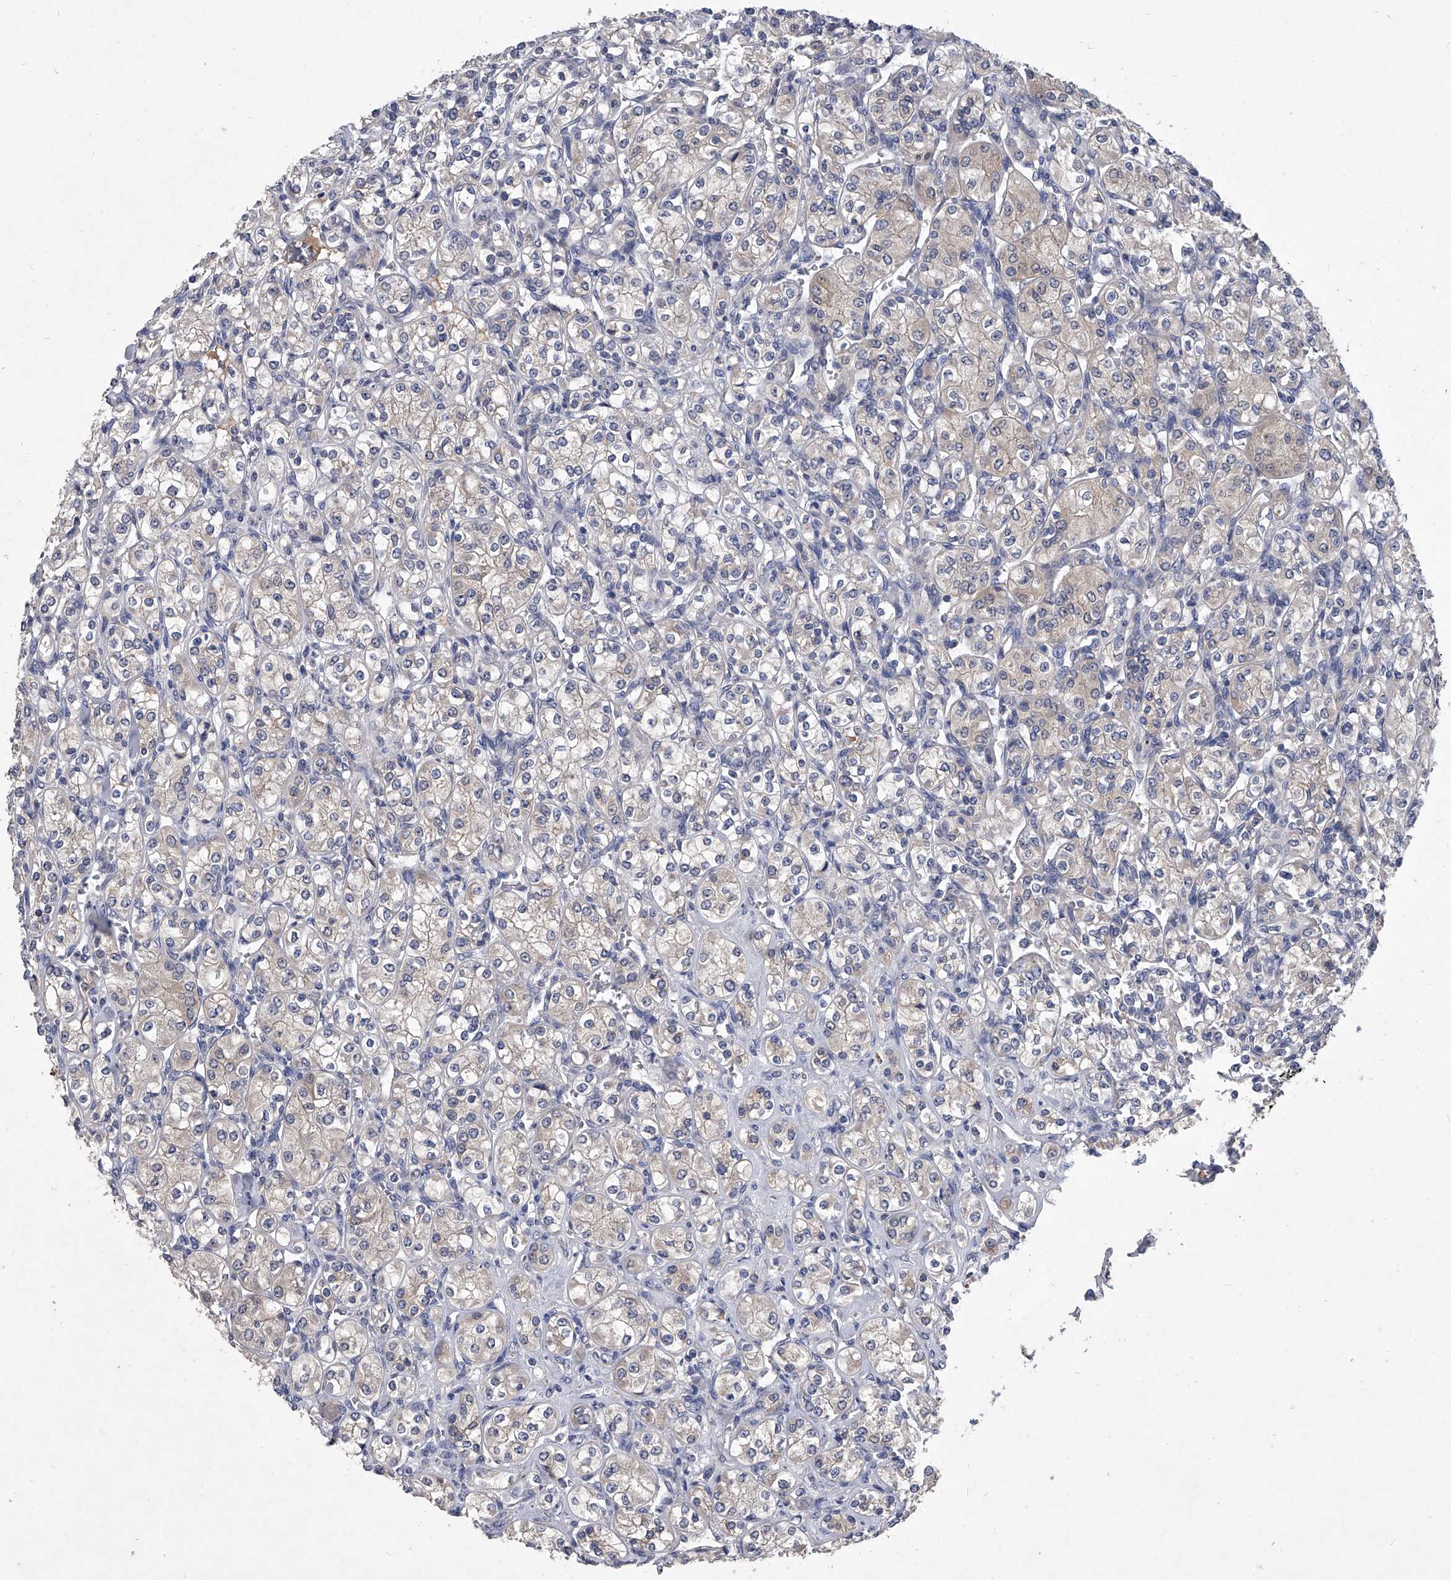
{"staining": {"intensity": "negative", "quantity": "none", "location": "none"}, "tissue": "renal cancer", "cell_type": "Tumor cells", "image_type": "cancer", "snomed": [{"axis": "morphology", "description": "Adenocarcinoma, NOS"}, {"axis": "topography", "description": "Kidney"}], "caption": "Immunohistochemistry photomicrograph of neoplastic tissue: human adenocarcinoma (renal) stained with DAB (3,3'-diaminobenzidine) demonstrates no significant protein staining in tumor cells.", "gene": "C5", "patient": {"sex": "male", "age": 77}}